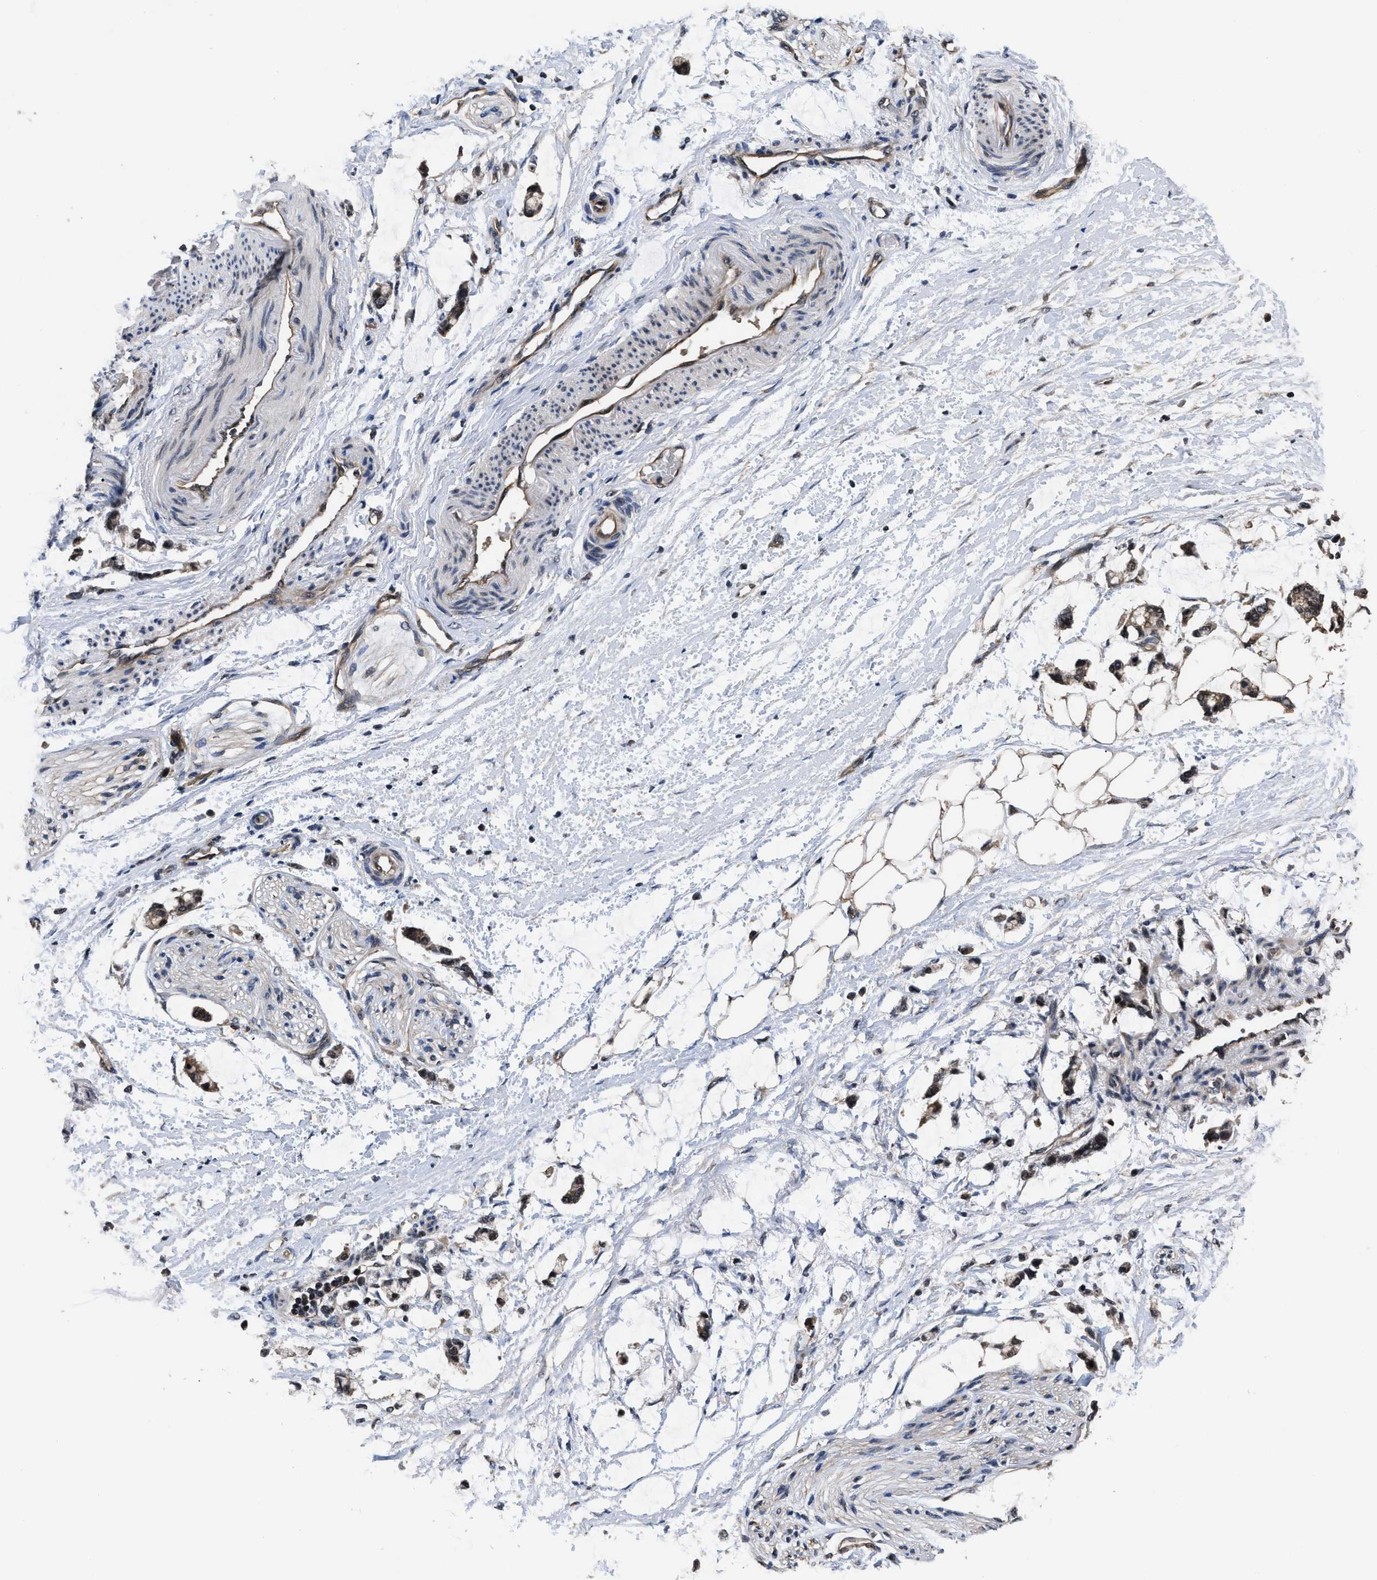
{"staining": {"intensity": "moderate", "quantity": ">75%", "location": "cytoplasmic/membranous"}, "tissue": "adipose tissue", "cell_type": "Adipocytes", "image_type": "normal", "snomed": [{"axis": "morphology", "description": "Normal tissue, NOS"}, {"axis": "morphology", "description": "Adenocarcinoma, NOS"}, {"axis": "topography", "description": "Colon"}, {"axis": "topography", "description": "Peripheral nerve tissue"}], "caption": "DAB (3,3'-diaminobenzidine) immunohistochemical staining of benign human adipose tissue demonstrates moderate cytoplasmic/membranous protein staining in about >75% of adipocytes. The protein of interest is stained brown, and the nuclei are stained in blue (DAB (3,3'-diaminobenzidine) IHC with brightfield microscopy, high magnification).", "gene": "DNAJC14", "patient": {"sex": "male", "age": 14}}